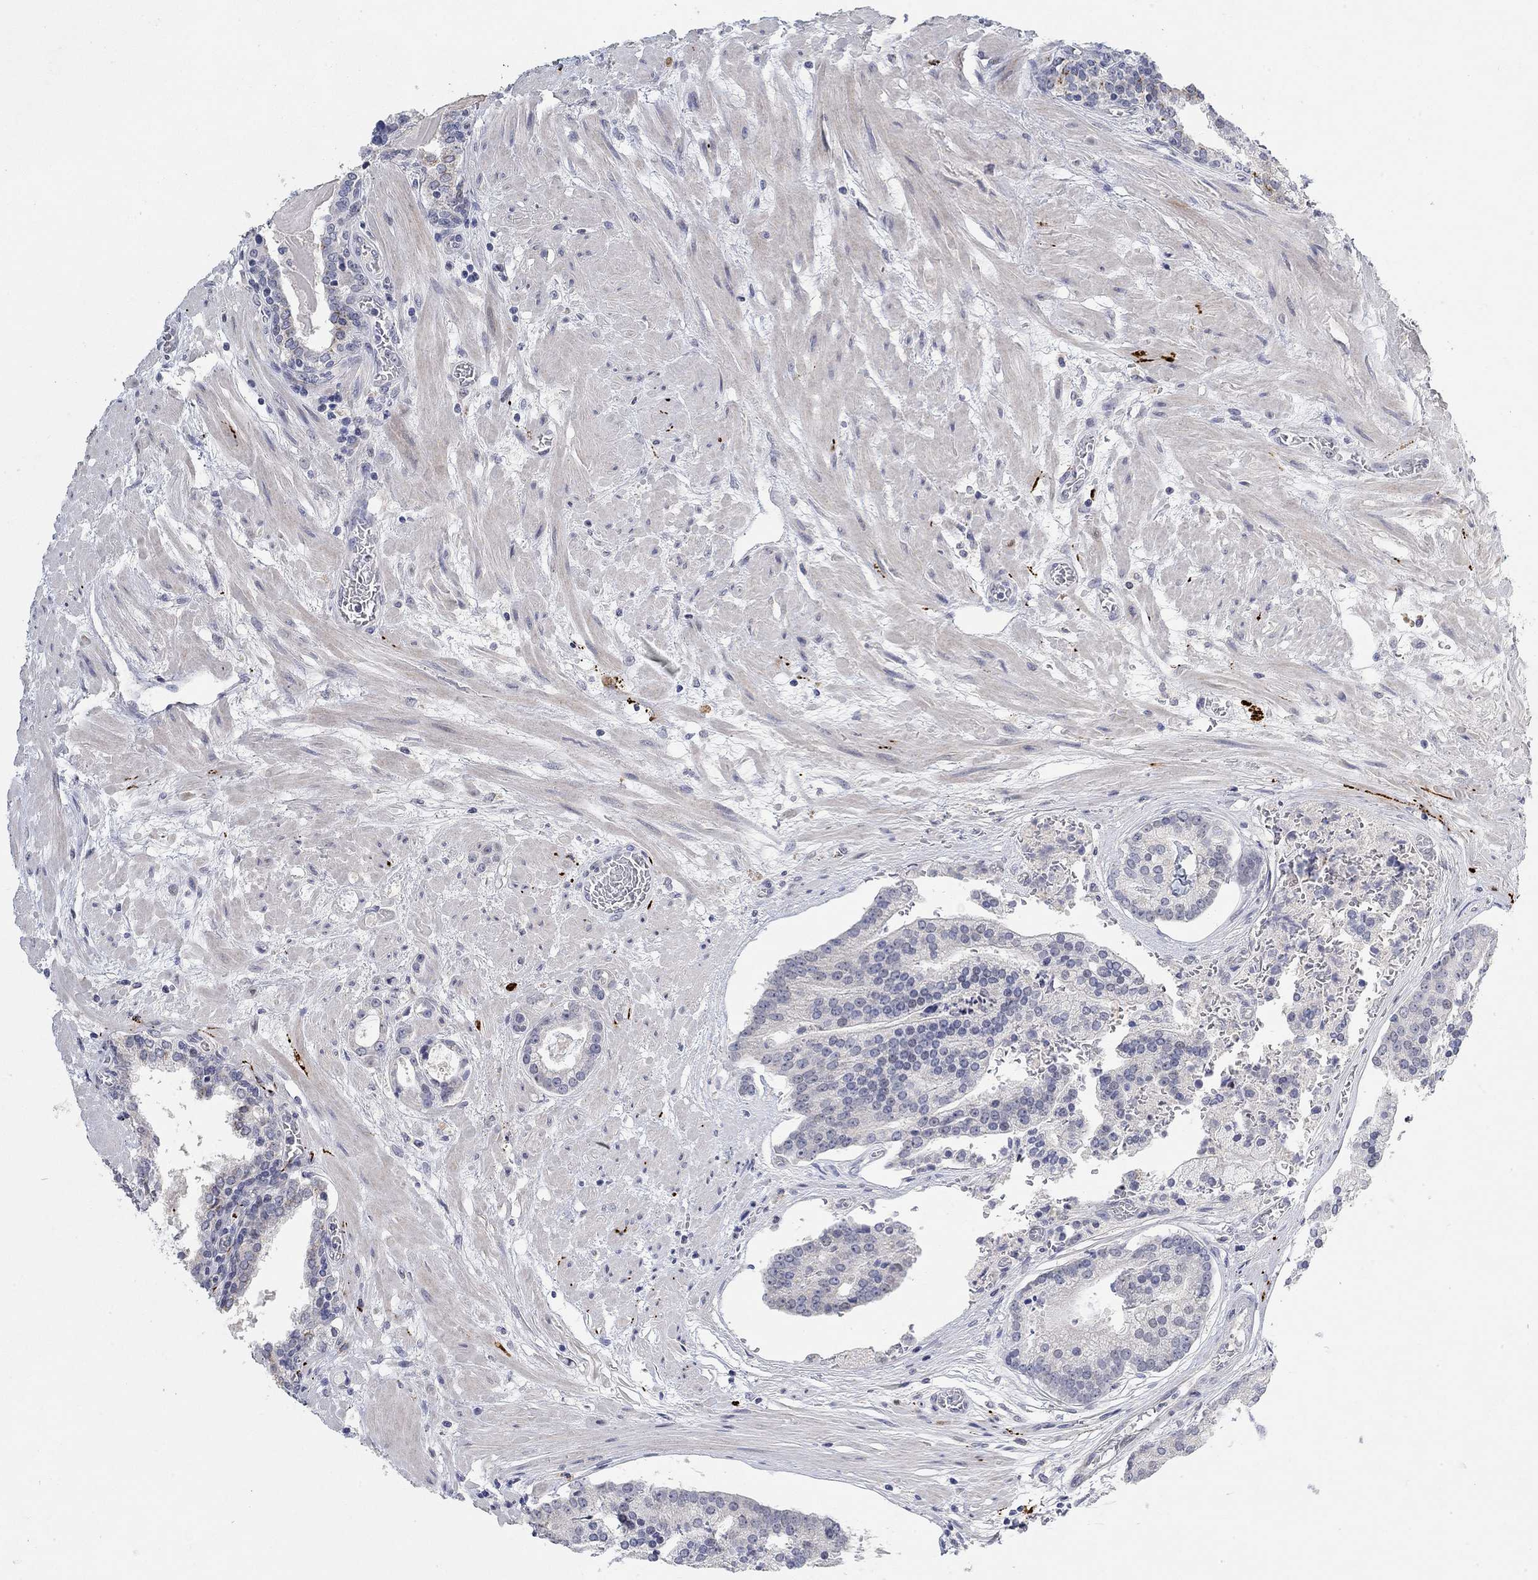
{"staining": {"intensity": "negative", "quantity": "none", "location": "none"}, "tissue": "prostate cancer", "cell_type": "Tumor cells", "image_type": "cancer", "snomed": [{"axis": "morphology", "description": "Adenocarcinoma, NOS"}, {"axis": "topography", "description": "Prostate and seminal vesicle, NOS"}, {"axis": "topography", "description": "Prostate"}], "caption": "IHC of human adenocarcinoma (prostate) displays no positivity in tumor cells. The staining was performed using DAB (3,3'-diaminobenzidine) to visualize the protein expression in brown, while the nuclei were stained in blue with hematoxylin (Magnification: 20x).", "gene": "VAT1L", "patient": {"sex": "male", "age": 44}}